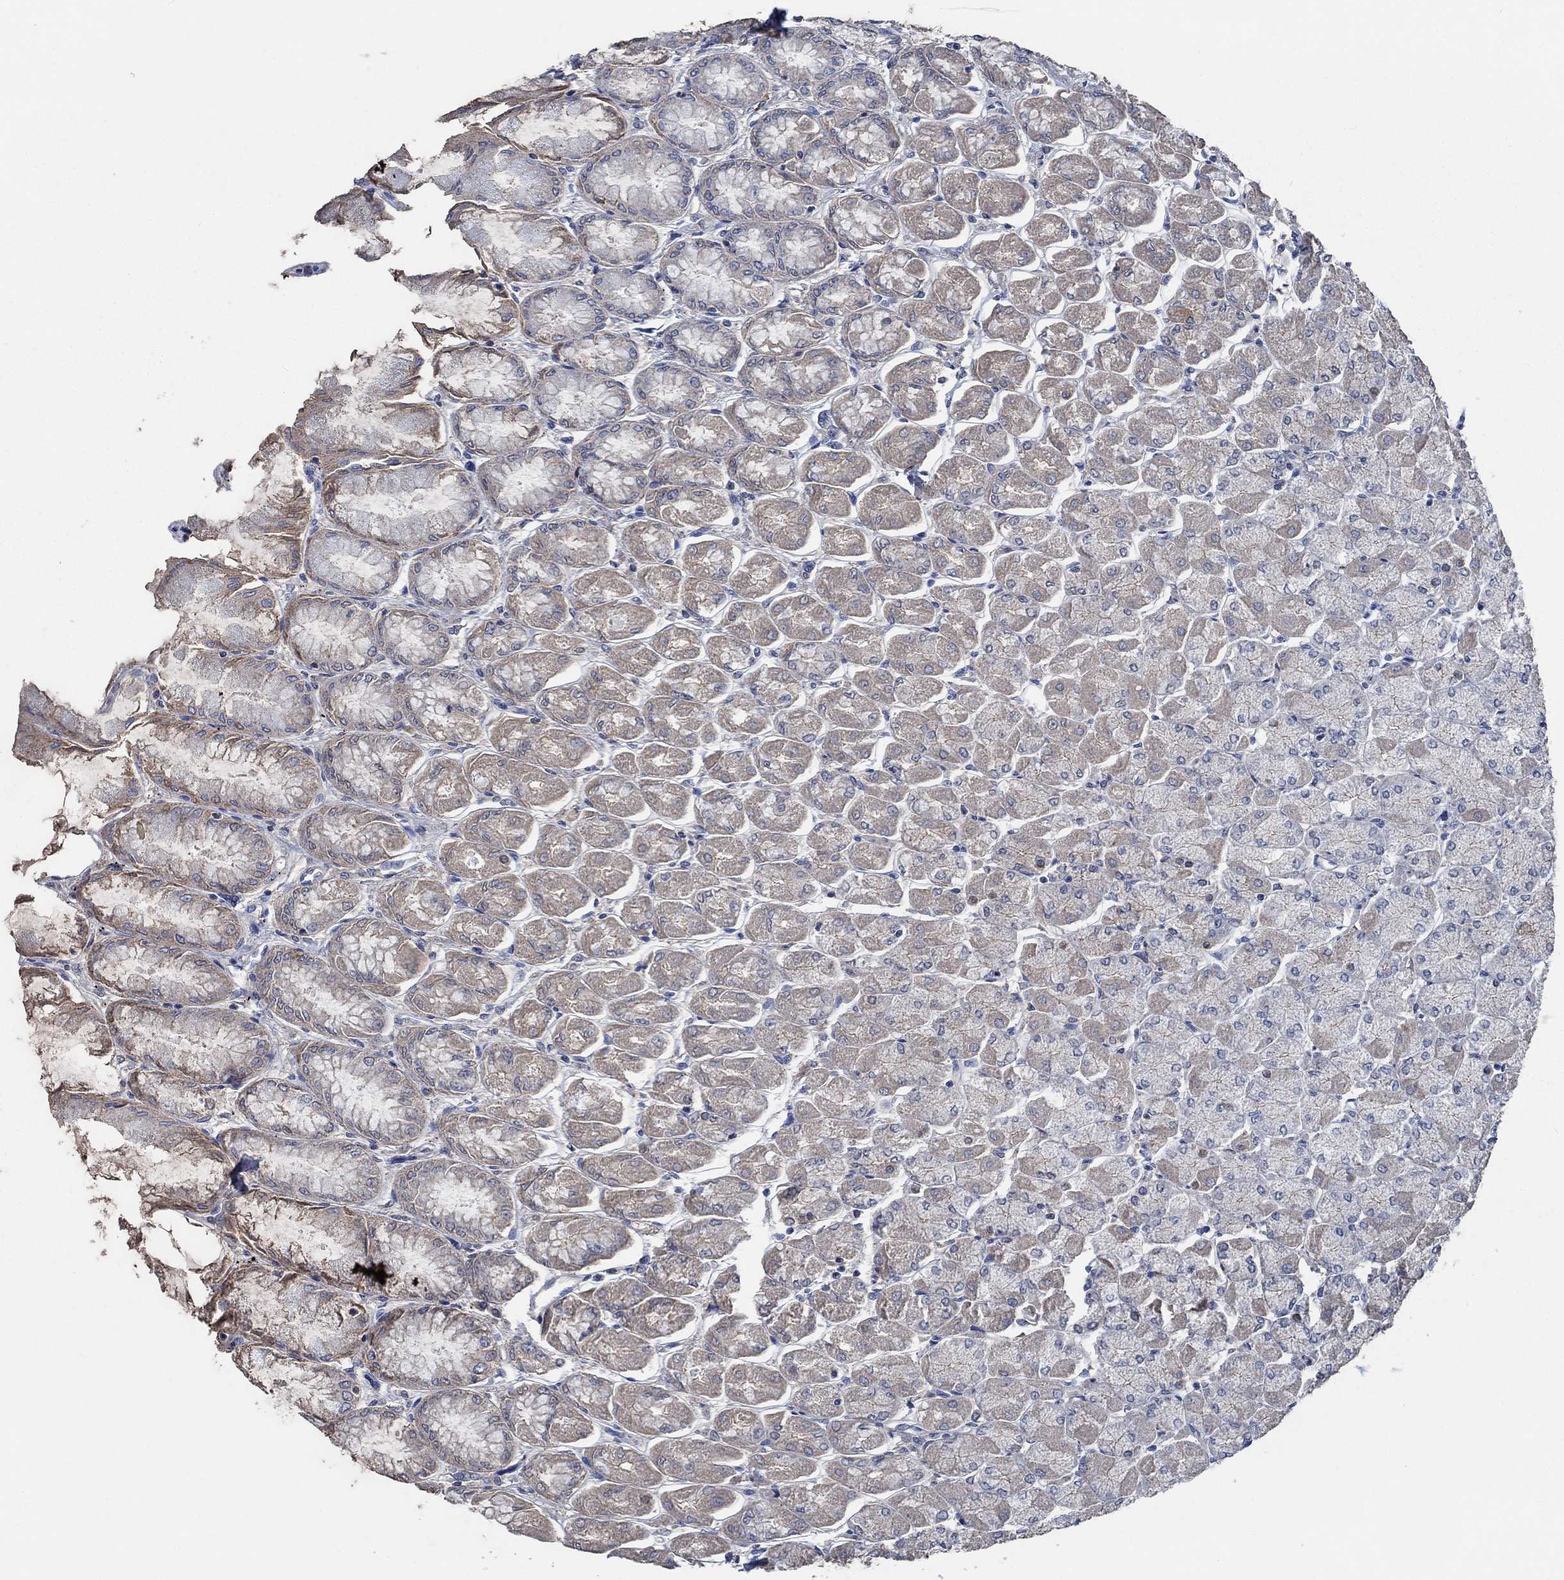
{"staining": {"intensity": "moderate", "quantity": "<25%", "location": "cytoplasmic/membranous"}, "tissue": "stomach", "cell_type": "Glandular cells", "image_type": "normal", "snomed": [{"axis": "morphology", "description": "Normal tissue, NOS"}, {"axis": "topography", "description": "Stomach, upper"}], "caption": "Moderate cytoplasmic/membranous staining for a protein is present in approximately <25% of glandular cells of unremarkable stomach using immunohistochemistry (IHC).", "gene": "OBSCN", "patient": {"sex": "male", "age": 60}}